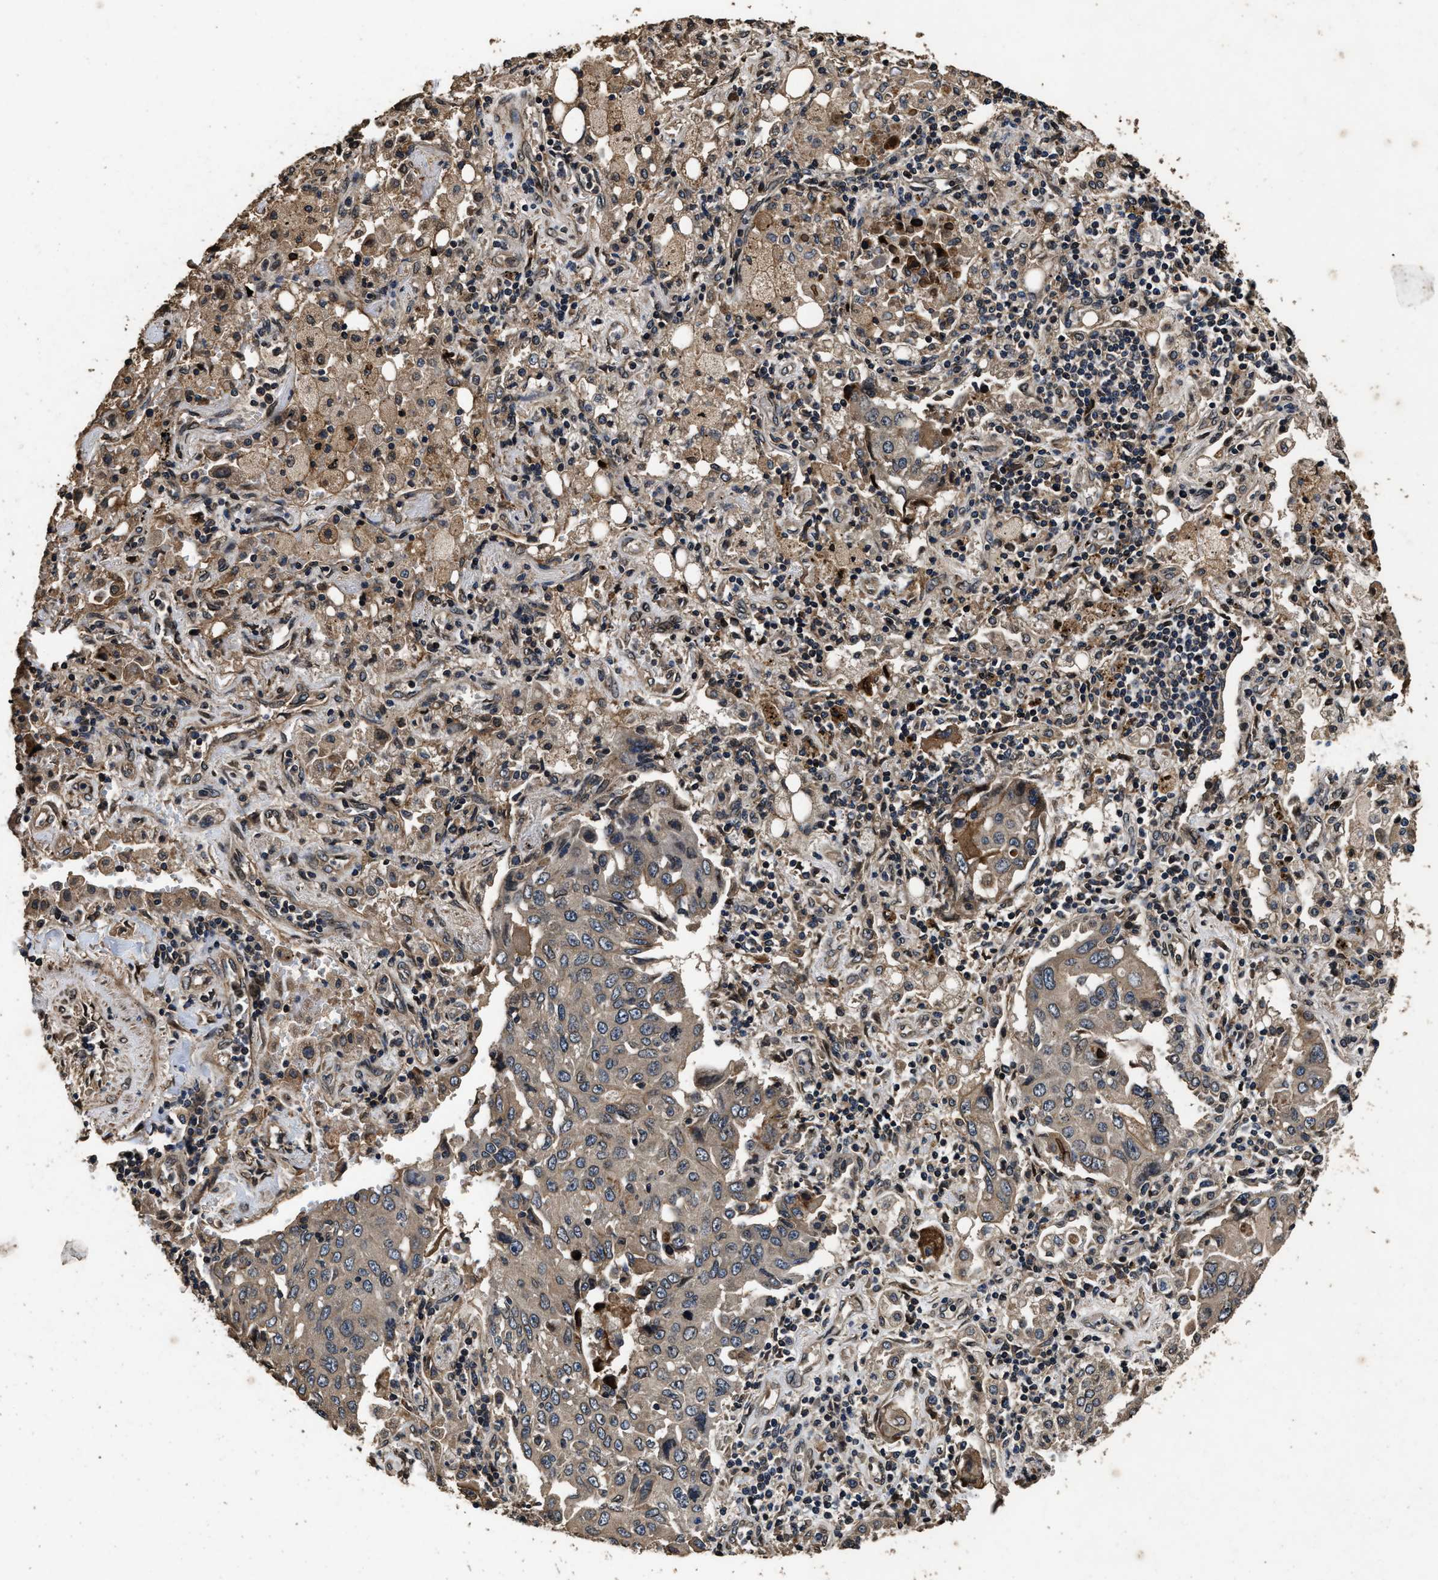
{"staining": {"intensity": "moderate", "quantity": ">75%", "location": "cytoplasmic/membranous"}, "tissue": "lung cancer", "cell_type": "Tumor cells", "image_type": "cancer", "snomed": [{"axis": "morphology", "description": "Adenocarcinoma, NOS"}, {"axis": "topography", "description": "Lung"}], "caption": "Brown immunohistochemical staining in lung cancer (adenocarcinoma) shows moderate cytoplasmic/membranous positivity in approximately >75% of tumor cells.", "gene": "ACCS", "patient": {"sex": "female", "age": 65}}